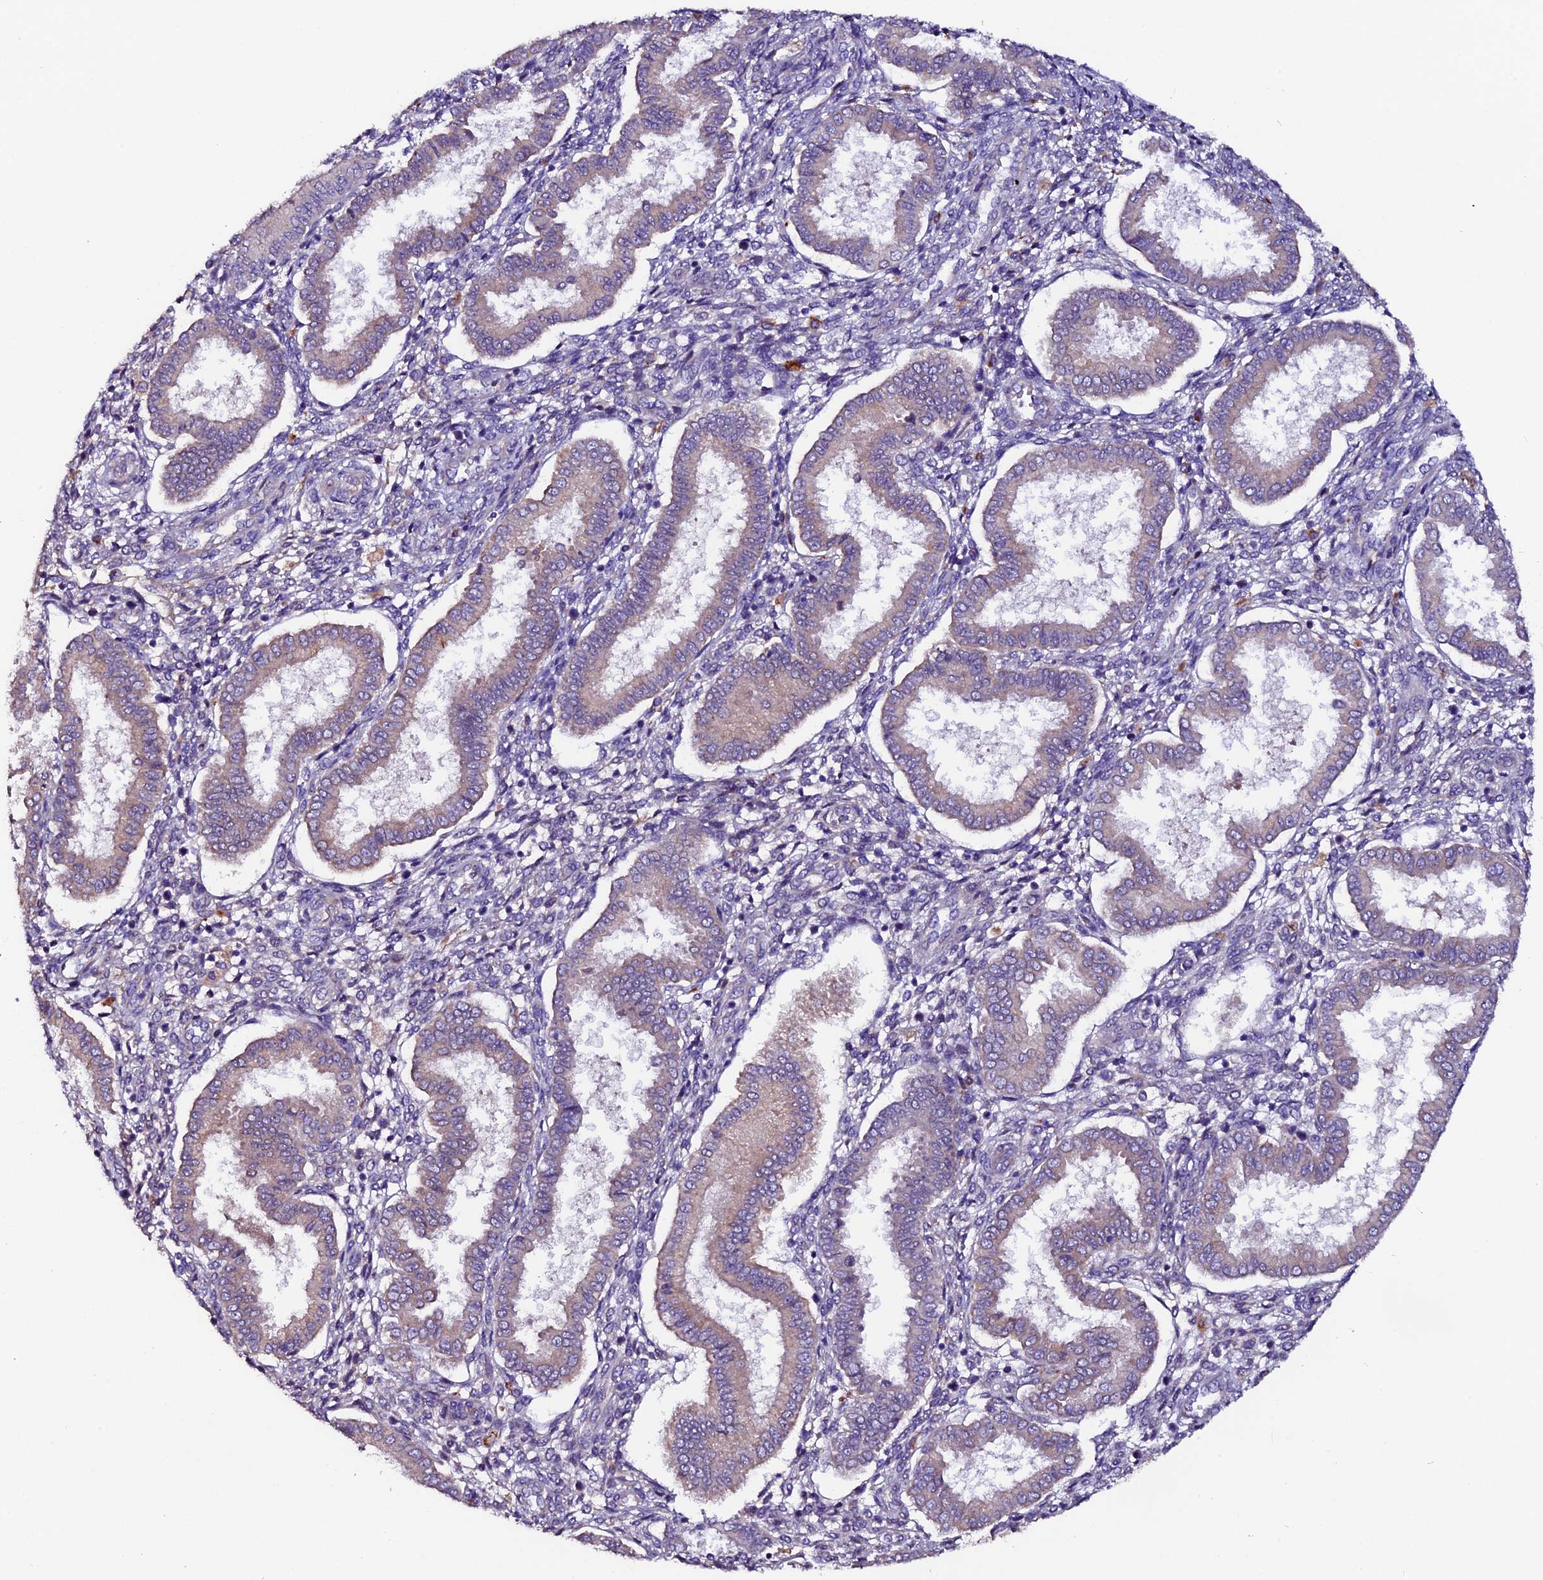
{"staining": {"intensity": "negative", "quantity": "none", "location": "none"}, "tissue": "endometrium", "cell_type": "Cells in endometrial stroma", "image_type": "normal", "snomed": [{"axis": "morphology", "description": "Normal tissue, NOS"}, {"axis": "topography", "description": "Endometrium"}], "caption": "A histopathology image of human endometrium is negative for staining in cells in endometrial stroma. (Brightfield microscopy of DAB IHC at high magnification).", "gene": "CLN5", "patient": {"sex": "female", "age": 24}}